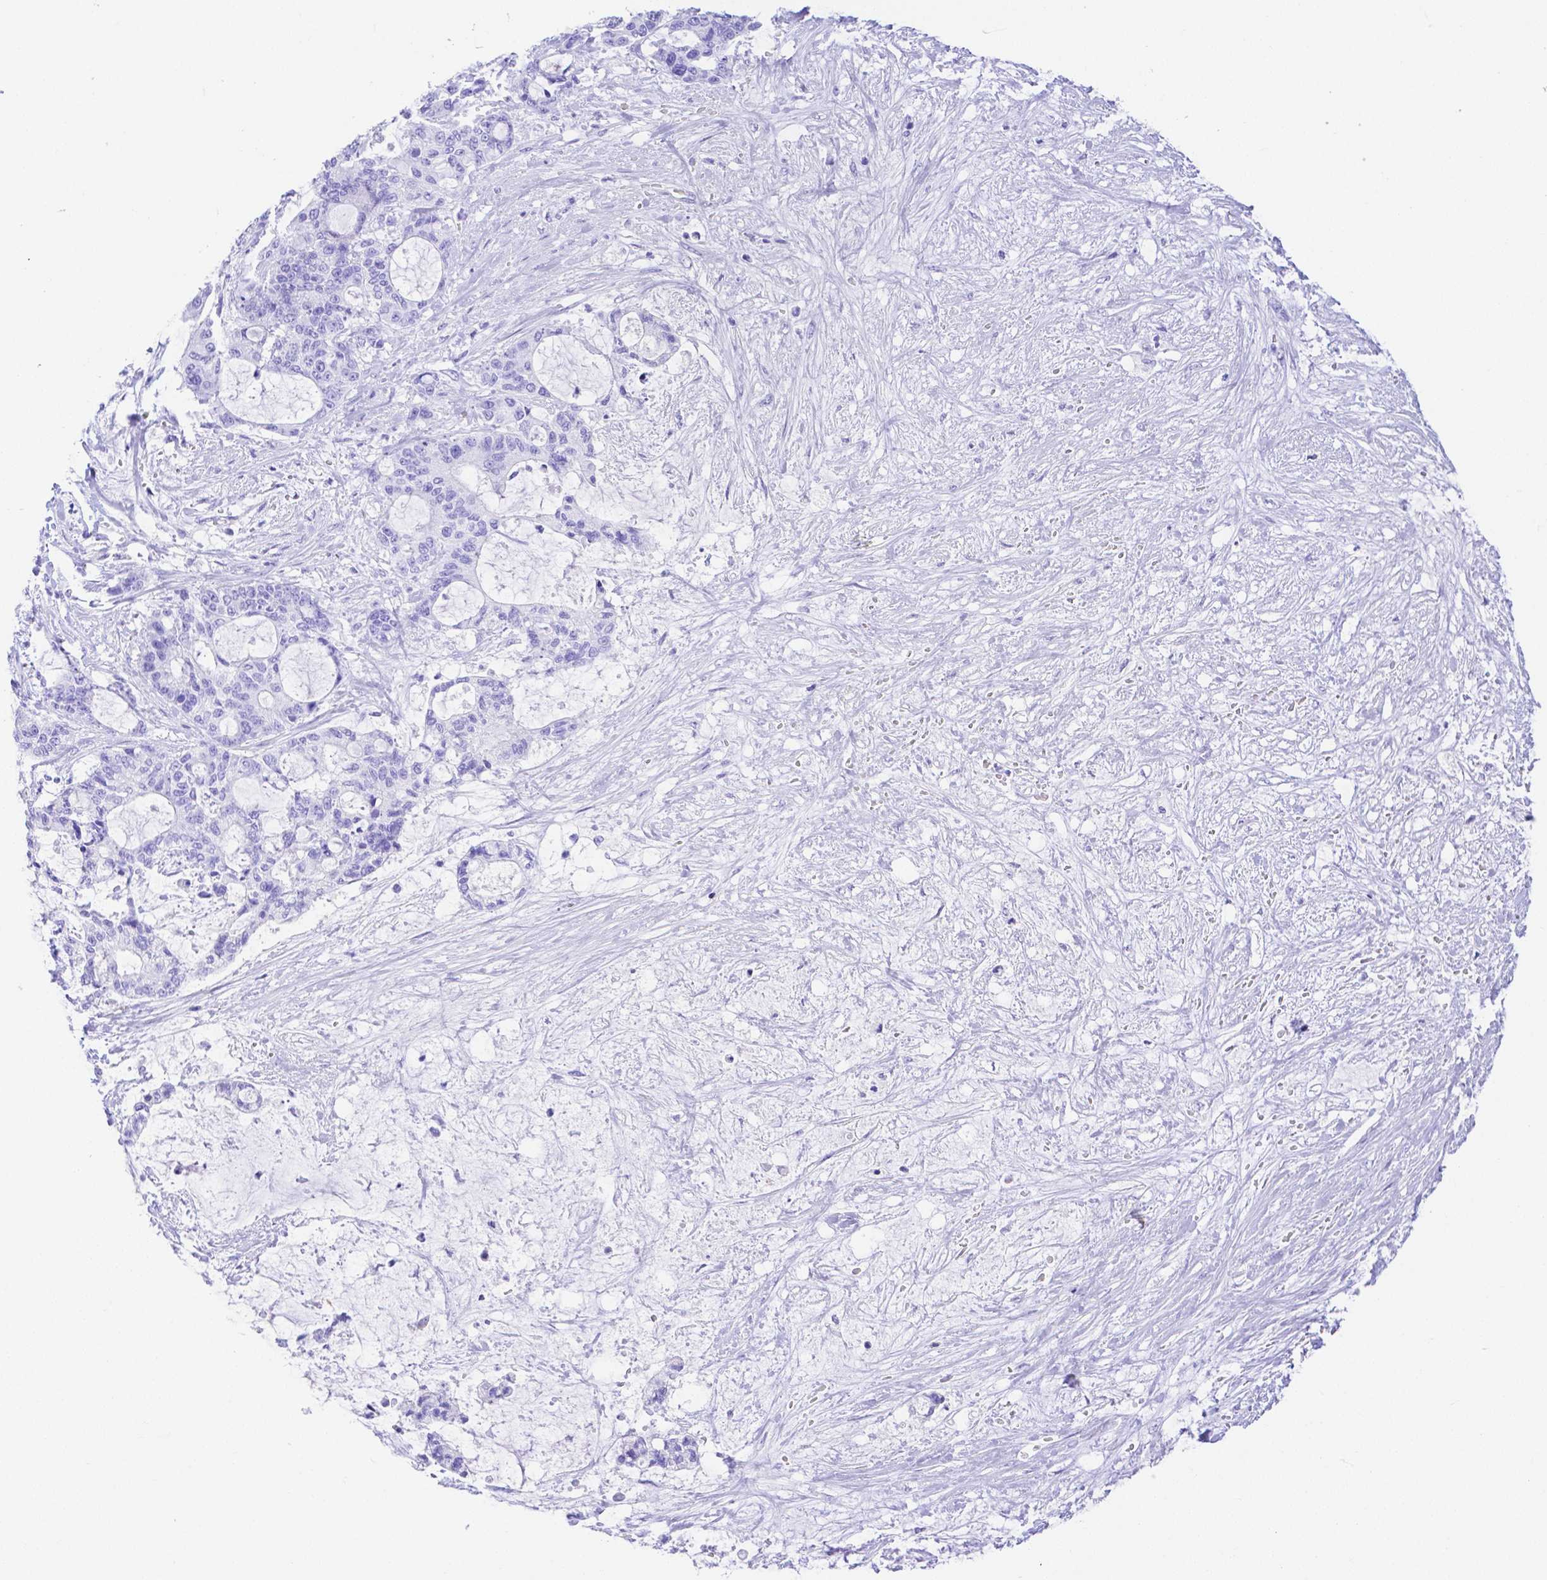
{"staining": {"intensity": "negative", "quantity": "none", "location": "none"}, "tissue": "liver cancer", "cell_type": "Tumor cells", "image_type": "cancer", "snomed": [{"axis": "morphology", "description": "Normal tissue, NOS"}, {"axis": "morphology", "description": "Cholangiocarcinoma"}, {"axis": "topography", "description": "Liver"}, {"axis": "topography", "description": "Peripheral nerve tissue"}], "caption": "High magnification brightfield microscopy of liver cholangiocarcinoma stained with DAB (3,3'-diaminobenzidine) (brown) and counterstained with hematoxylin (blue): tumor cells show no significant positivity.", "gene": "SMR3A", "patient": {"sex": "female", "age": 73}}